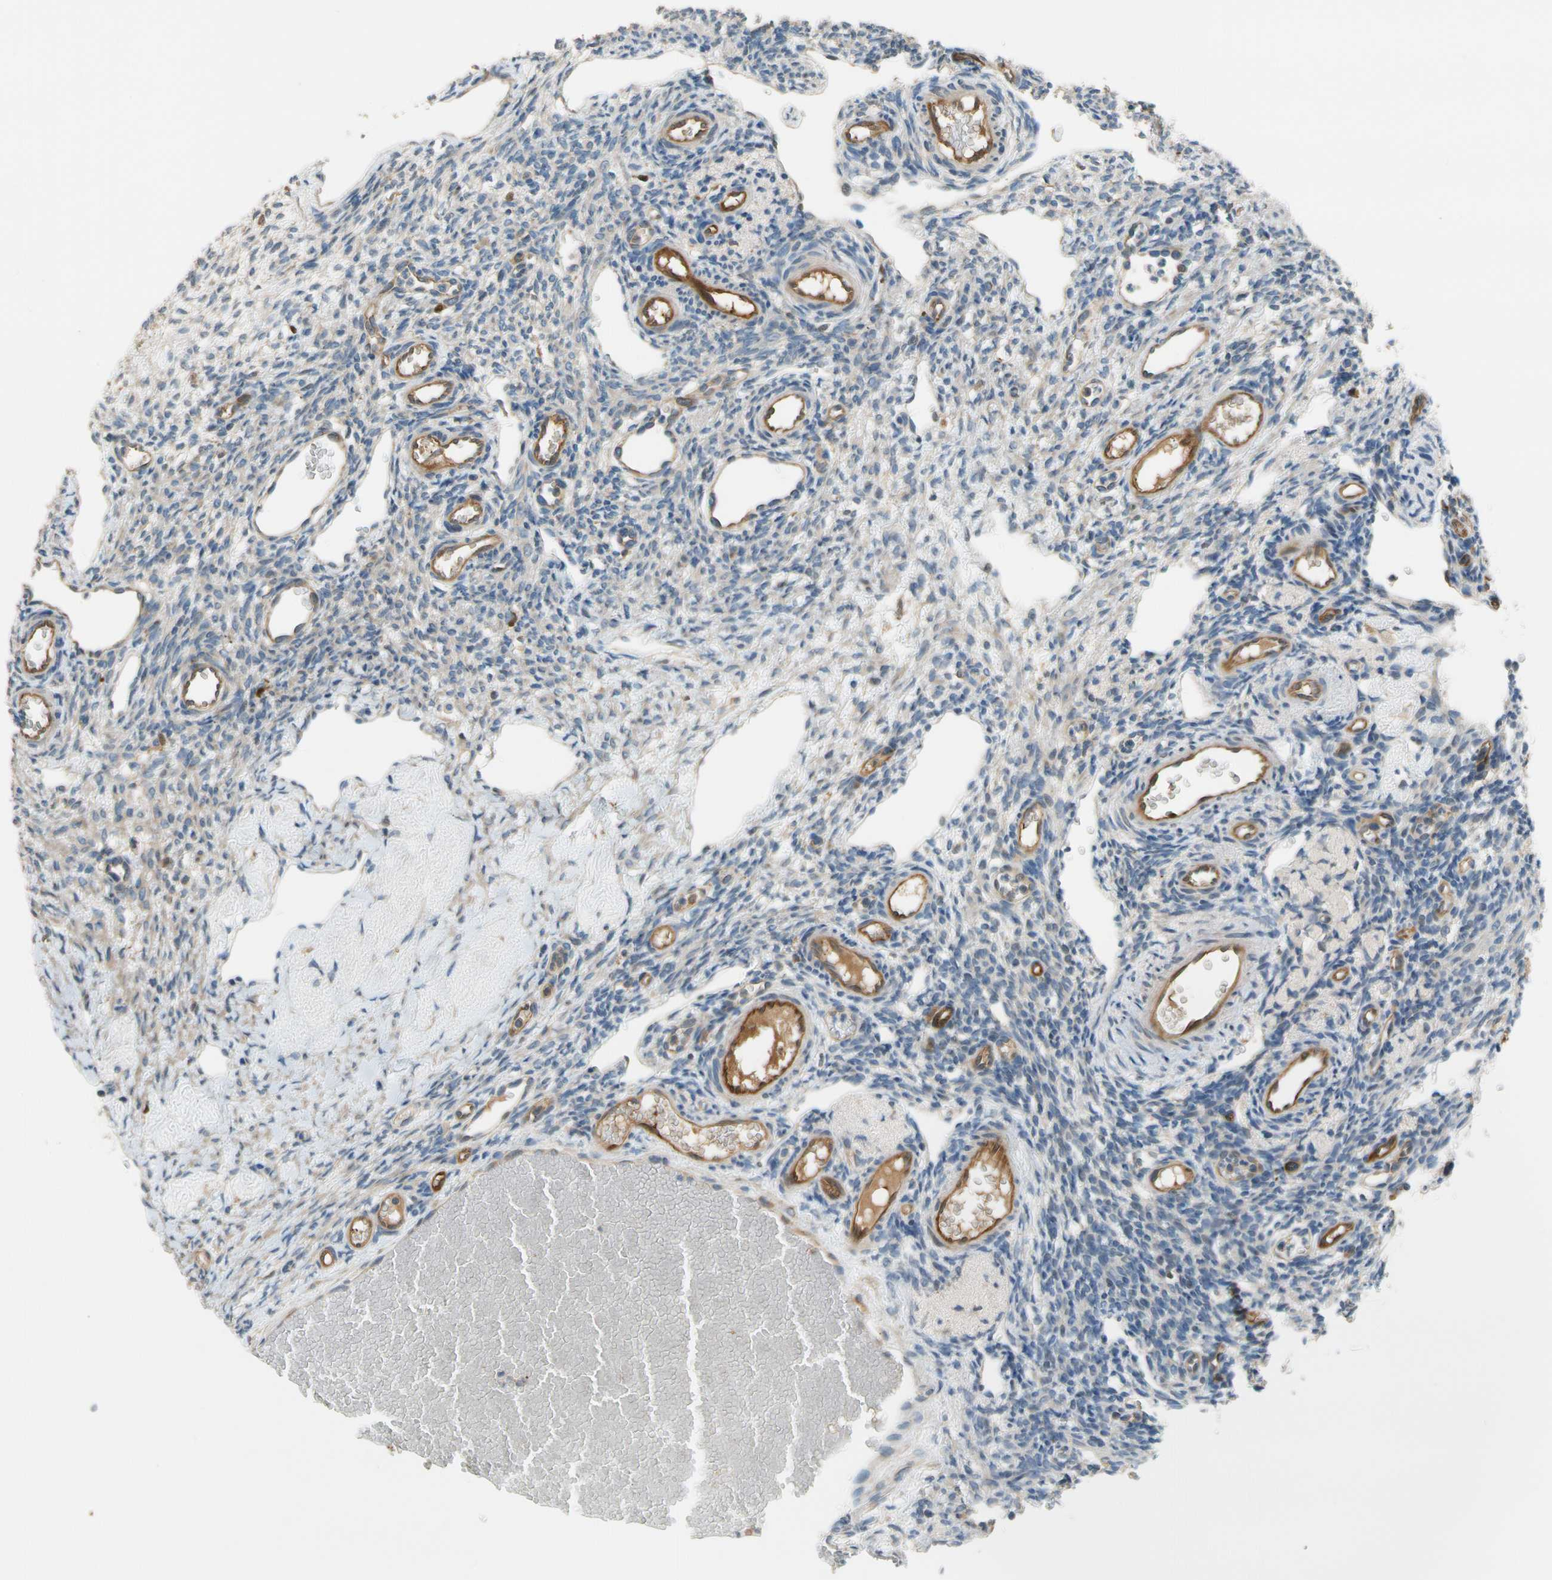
{"staining": {"intensity": "weak", "quantity": "25%-75%", "location": "cytoplasmic/membranous"}, "tissue": "ovary", "cell_type": "Ovarian stroma cells", "image_type": "normal", "snomed": [{"axis": "morphology", "description": "Normal tissue, NOS"}, {"axis": "topography", "description": "Ovary"}], "caption": "Immunohistochemical staining of normal ovary demonstrates 25%-75% levels of weak cytoplasmic/membranous protein expression in about 25%-75% of ovarian stroma cells.", "gene": "PARP14", "patient": {"sex": "female", "age": 33}}